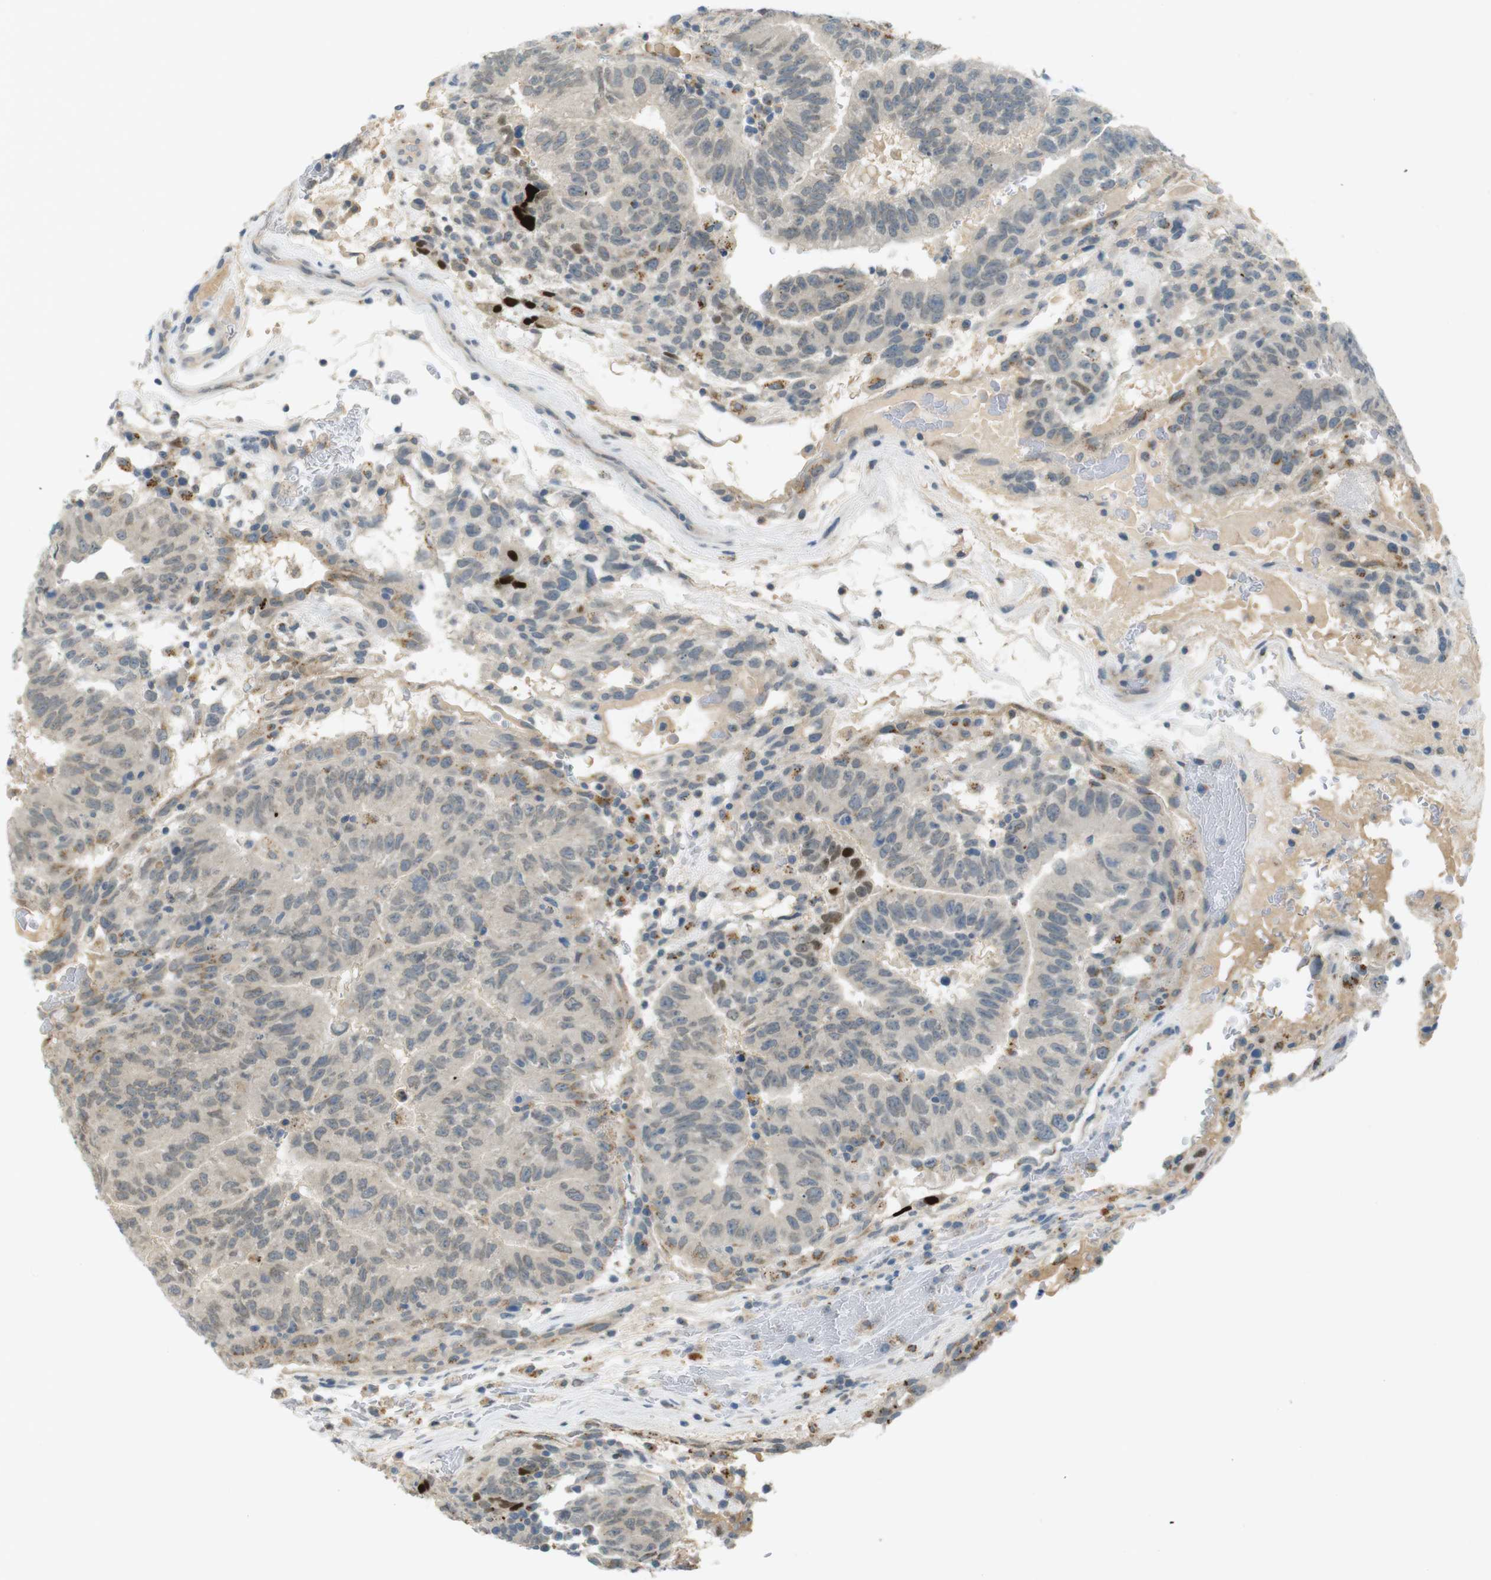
{"staining": {"intensity": "weak", "quantity": ">75%", "location": "cytoplasmic/membranous"}, "tissue": "testis cancer", "cell_type": "Tumor cells", "image_type": "cancer", "snomed": [{"axis": "morphology", "description": "Seminoma, NOS"}, {"axis": "morphology", "description": "Carcinoma, Embryonal, NOS"}, {"axis": "topography", "description": "Testis"}], "caption": "High-power microscopy captured an IHC histopathology image of embryonal carcinoma (testis), revealing weak cytoplasmic/membranous positivity in about >75% of tumor cells.", "gene": "UGT8", "patient": {"sex": "male", "age": 52}}